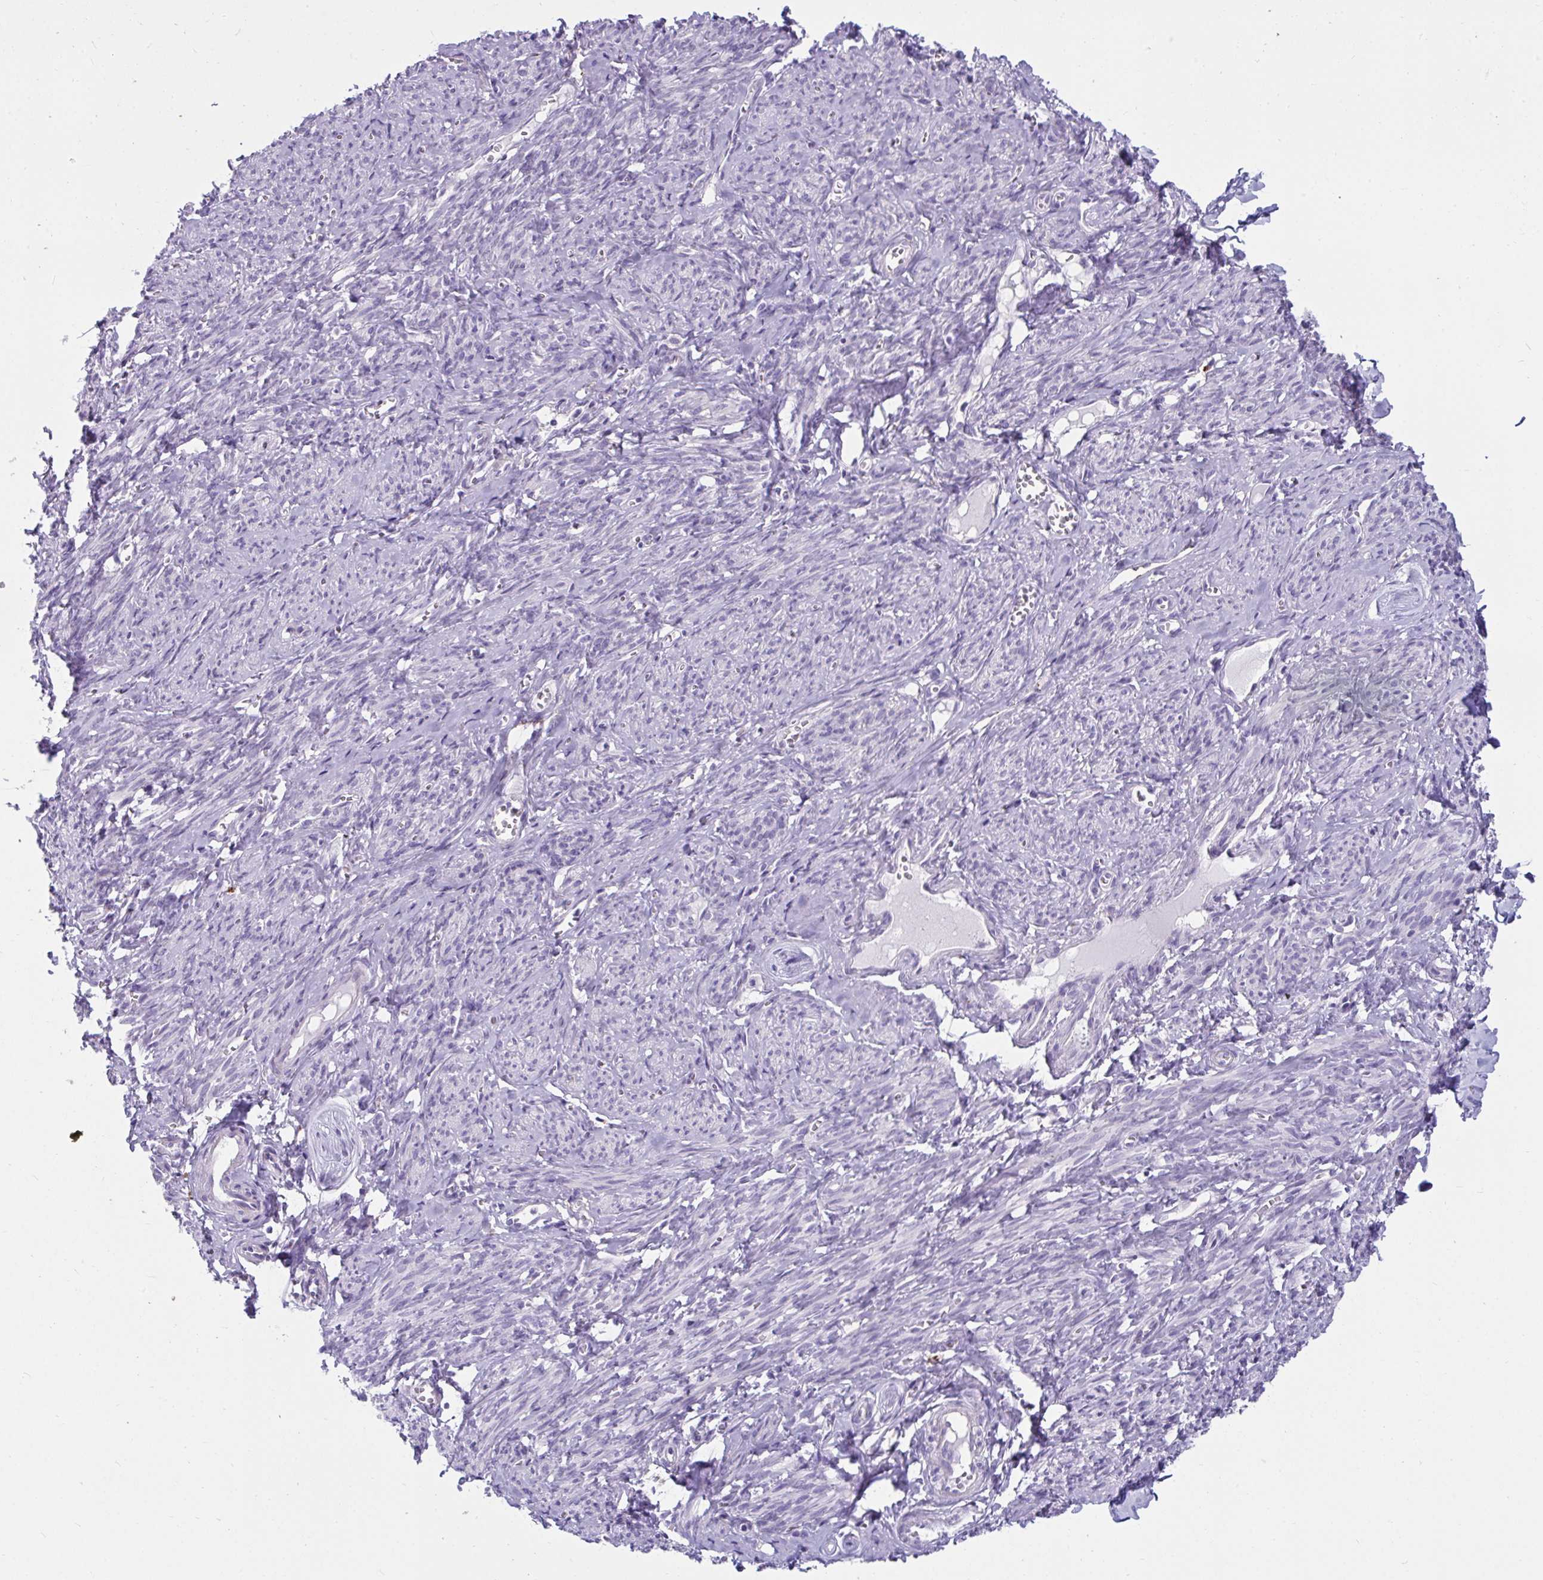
{"staining": {"intensity": "negative", "quantity": "none", "location": "none"}, "tissue": "smooth muscle", "cell_type": "Smooth muscle cells", "image_type": "normal", "snomed": [{"axis": "morphology", "description": "Normal tissue, NOS"}, {"axis": "topography", "description": "Smooth muscle"}], "caption": "Immunohistochemistry (IHC) image of unremarkable smooth muscle: human smooth muscle stained with DAB (3,3'-diaminobenzidine) demonstrates no significant protein expression in smooth muscle cells. (DAB immunohistochemistry, high magnification).", "gene": "CTSZ", "patient": {"sex": "female", "age": 65}}